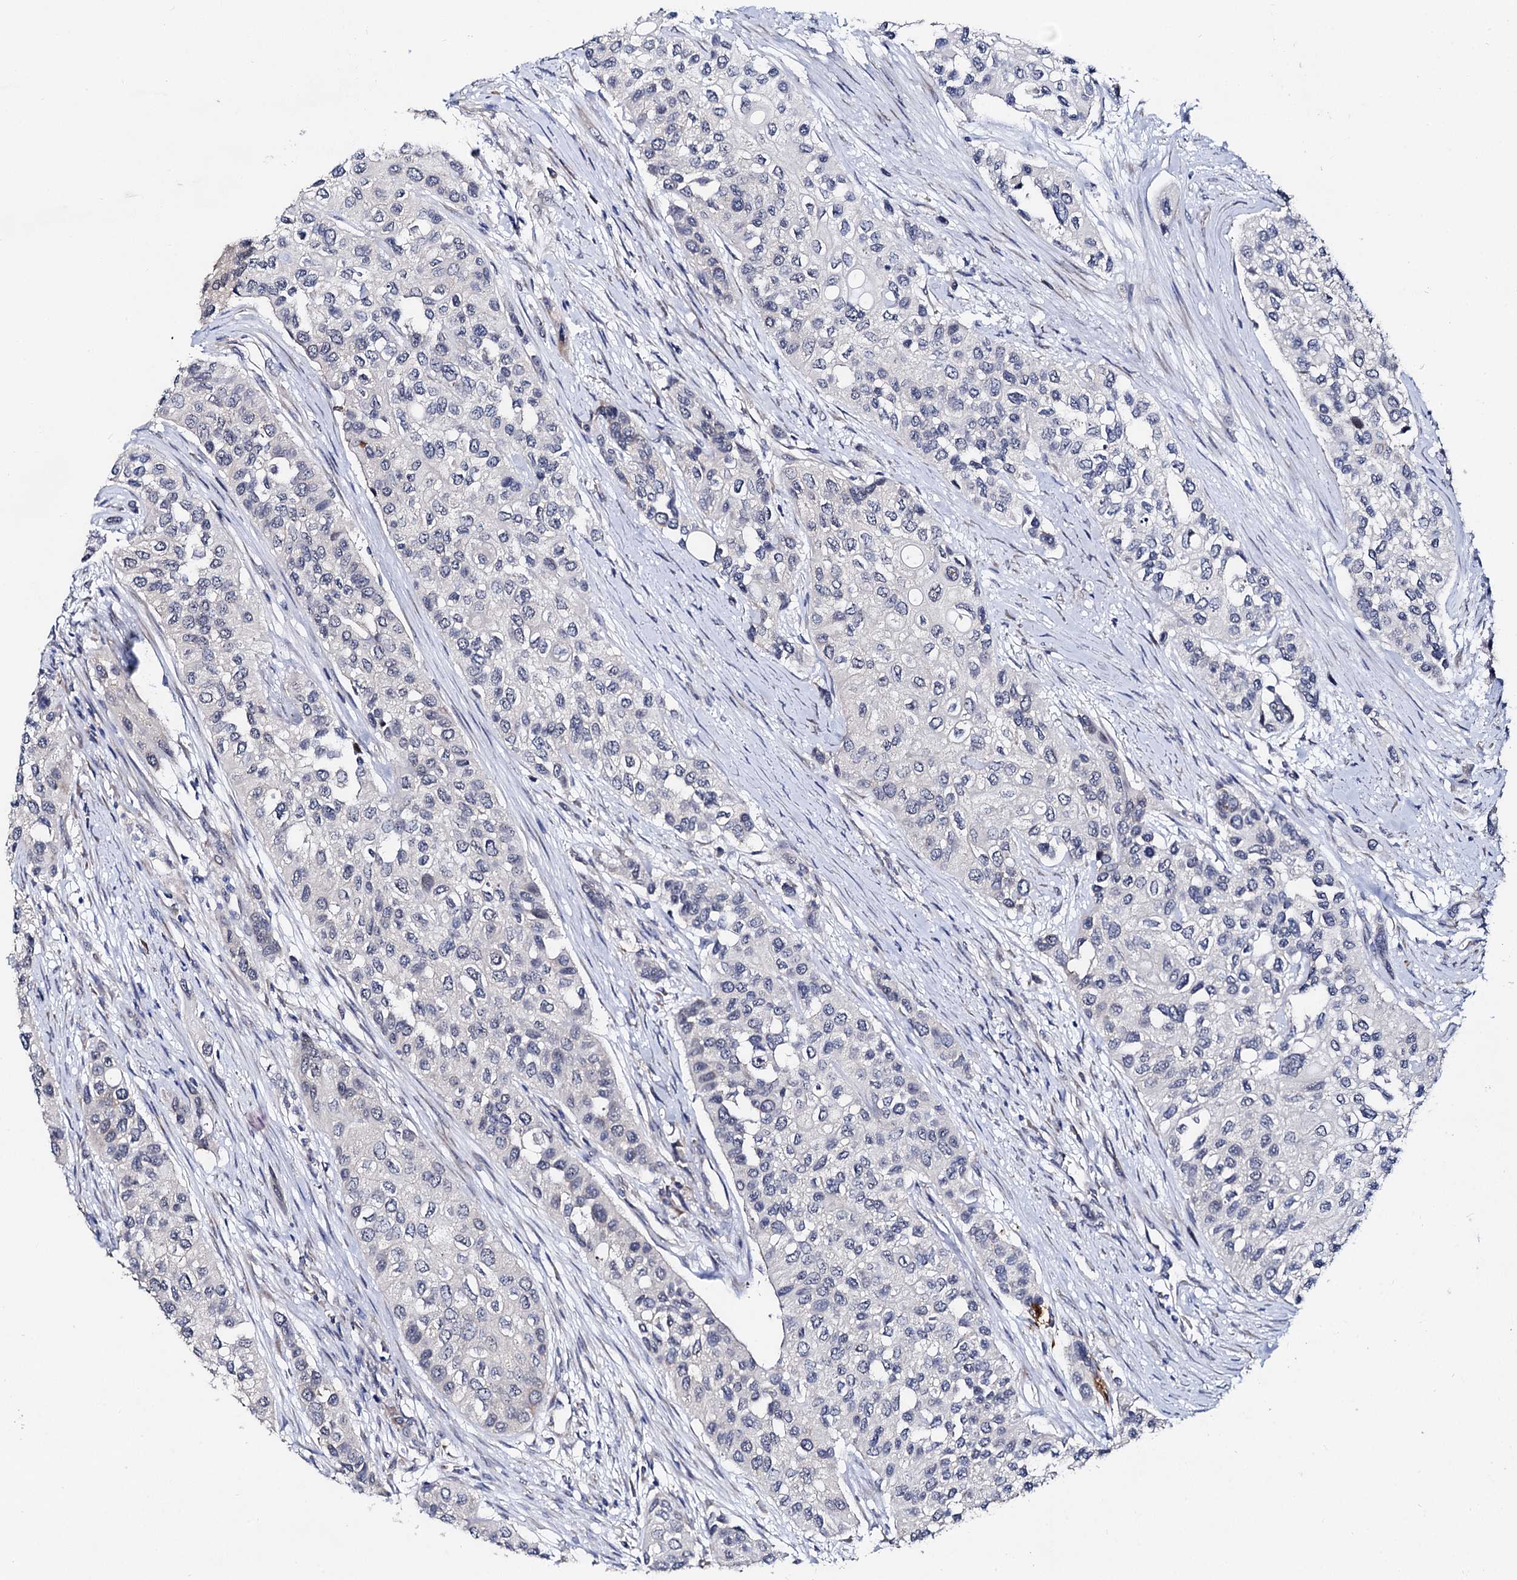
{"staining": {"intensity": "negative", "quantity": "none", "location": "none"}, "tissue": "urothelial cancer", "cell_type": "Tumor cells", "image_type": "cancer", "snomed": [{"axis": "morphology", "description": "Normal tissue, NOS"}, {"axis": "morphology", "description": "Urothelial carcinoma, High grade"}, {"axis": "topography", "description": "Vascular tissue"}, {"axis": "topography", "description": "Urinary bladder"}], "caption": "Protein analysis of high-grade urothelial carcinoma exhibits no significant staining in tumor cells.", "gene": "CAPRIN2", "patient": {"sex": "female", "age": 56}}